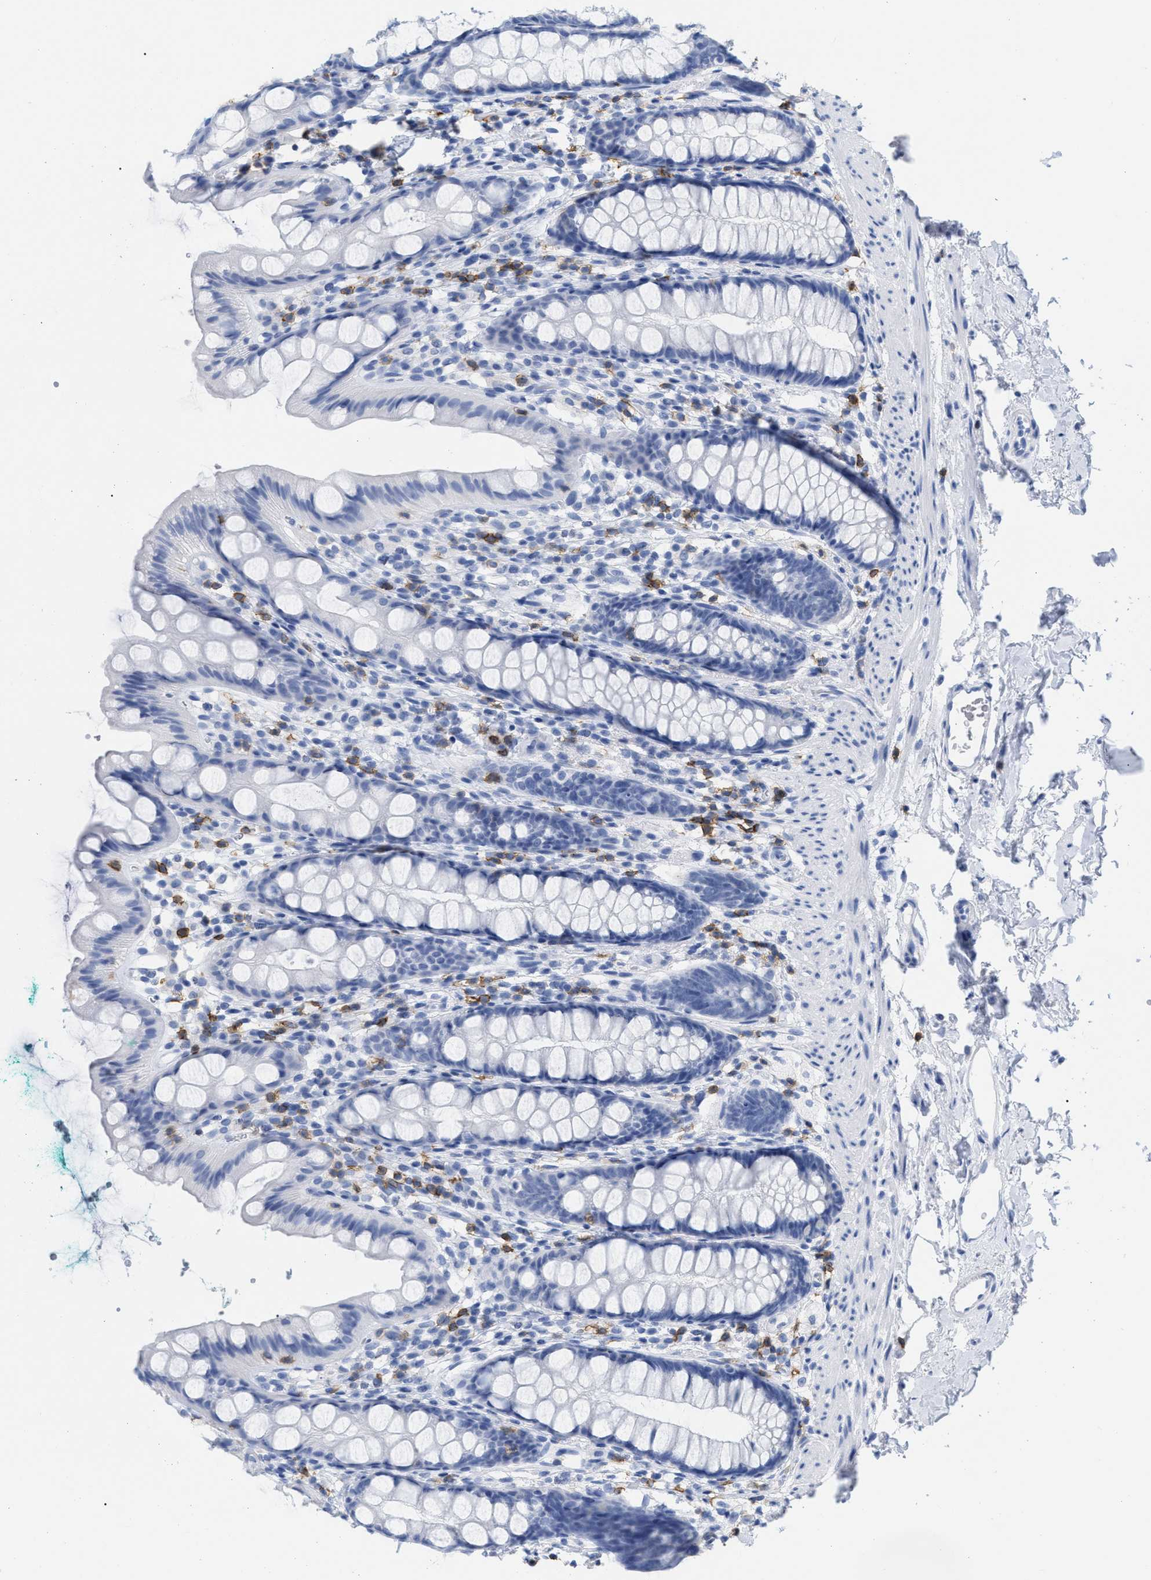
{"staining": {"intensity": "negative", "quantity": "none", "location": "none"}, "tissue": "rectum", "cell_type": "Glandular cells", "image_type": "normal", "snomed": [{"axis": "morphology", "description": "Normal tissue, NOS"}, {"axis": "topography", "description": "Rectum"}], "caption": "Immunohistochemistry photomicrograph of unremarkable rectum stained for a protein (brown), which reveals no expression in glandular cells.", "gene": "CD5", "patient": {"sex": "female", "age": 65}}